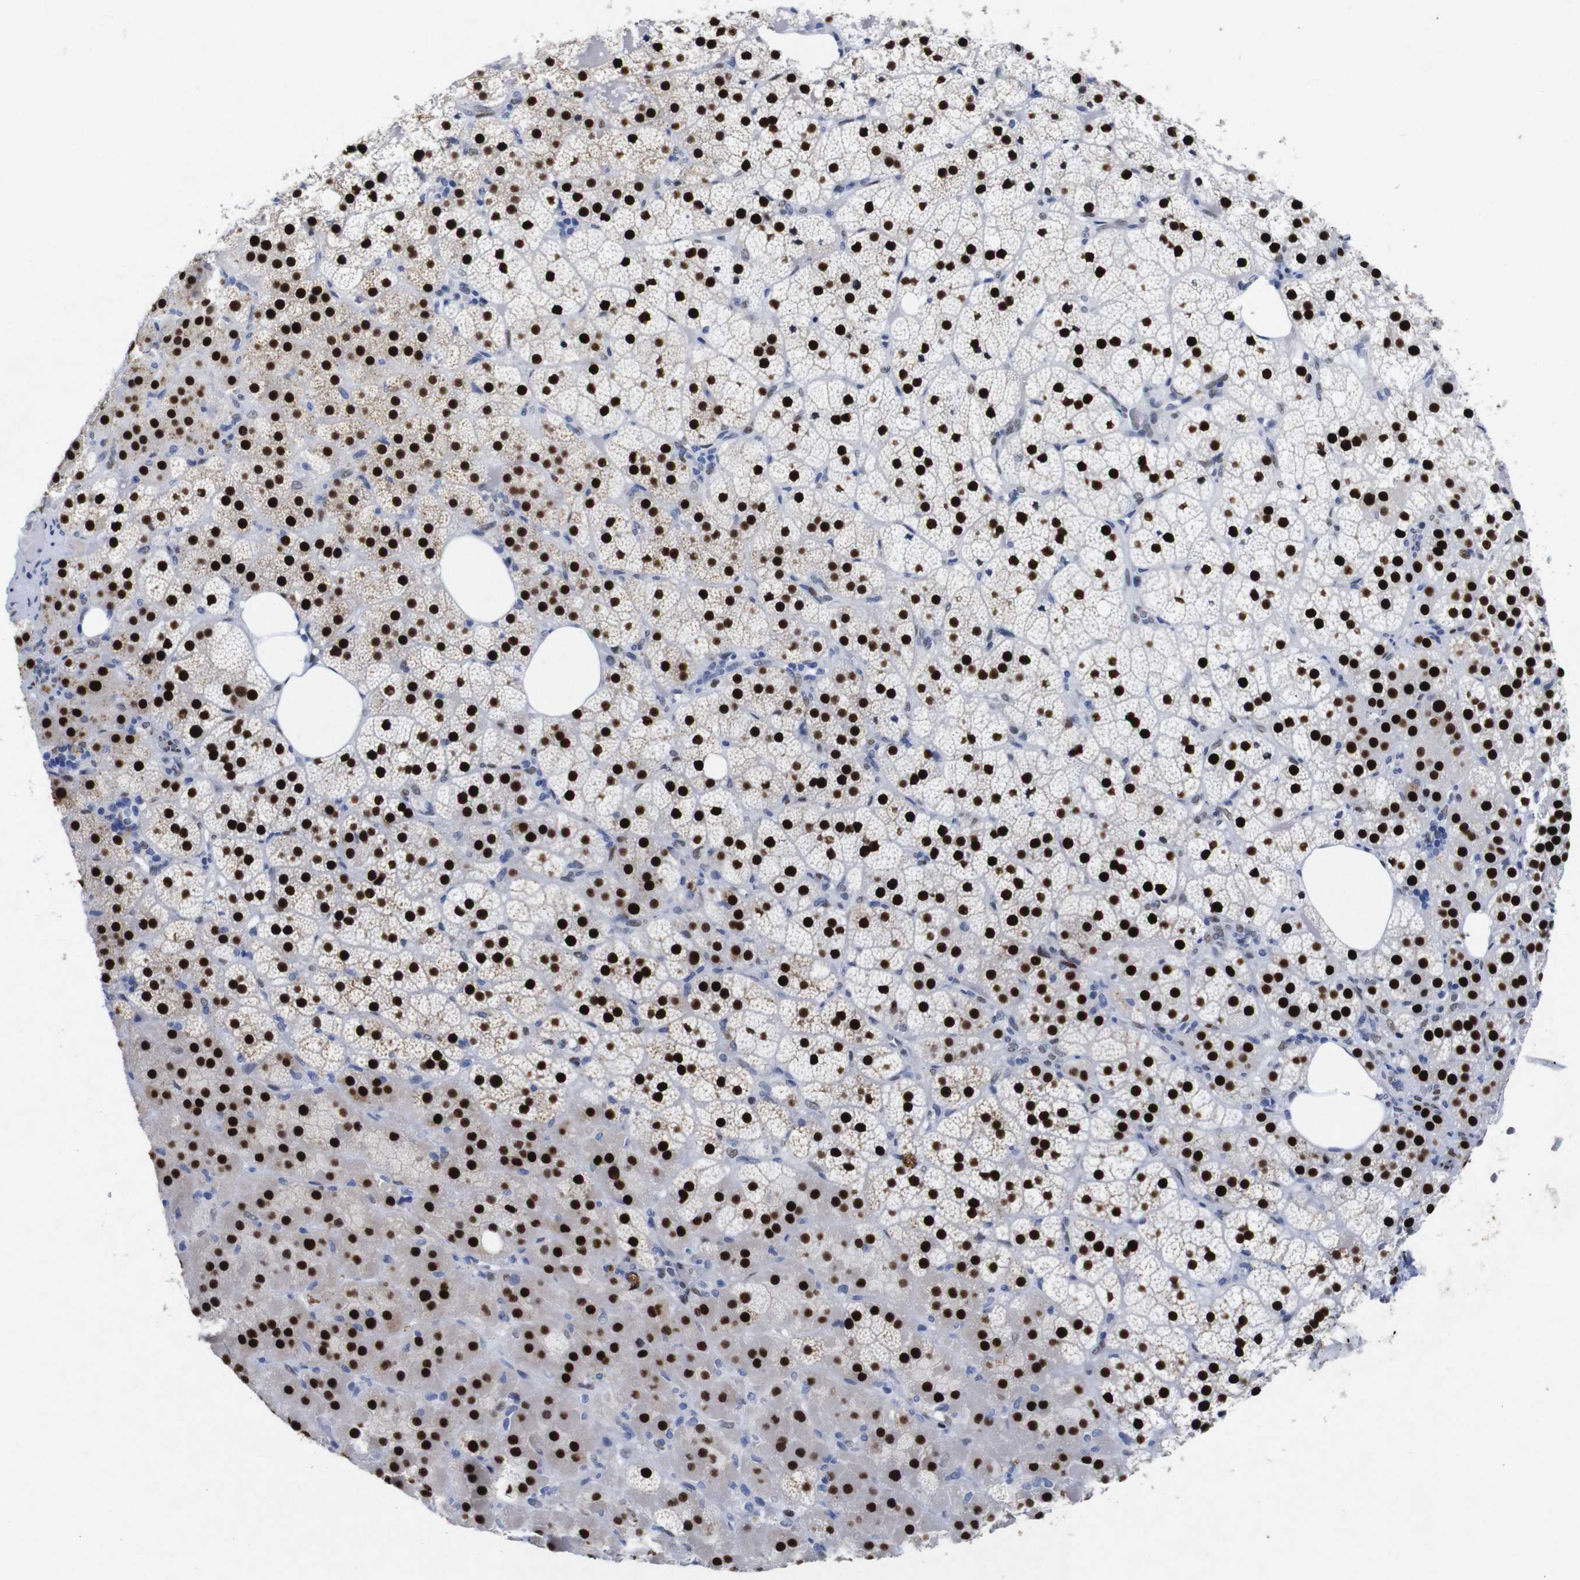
{"staining": {"intensity": "strong", "quantity": ">75%", "location": "cytoplasmic/membranous,nuclear"}, "tissue": "adrenal gland", "cell_type": "Glandular cells", "image_type": "normal", "snomed": [{"axis": "morphology", "description": "Normal tissue, NOS"}, {"axis": "topography", "description": "Adrenal gland"}], "caption": "Adrenal gland stained with IHC shows strong cytoplasmic/membranous,nuclear positivity in about >75% of glandular cells.", "gene": "FOSL2", "patient": {"sex": "female", "age": 59}}